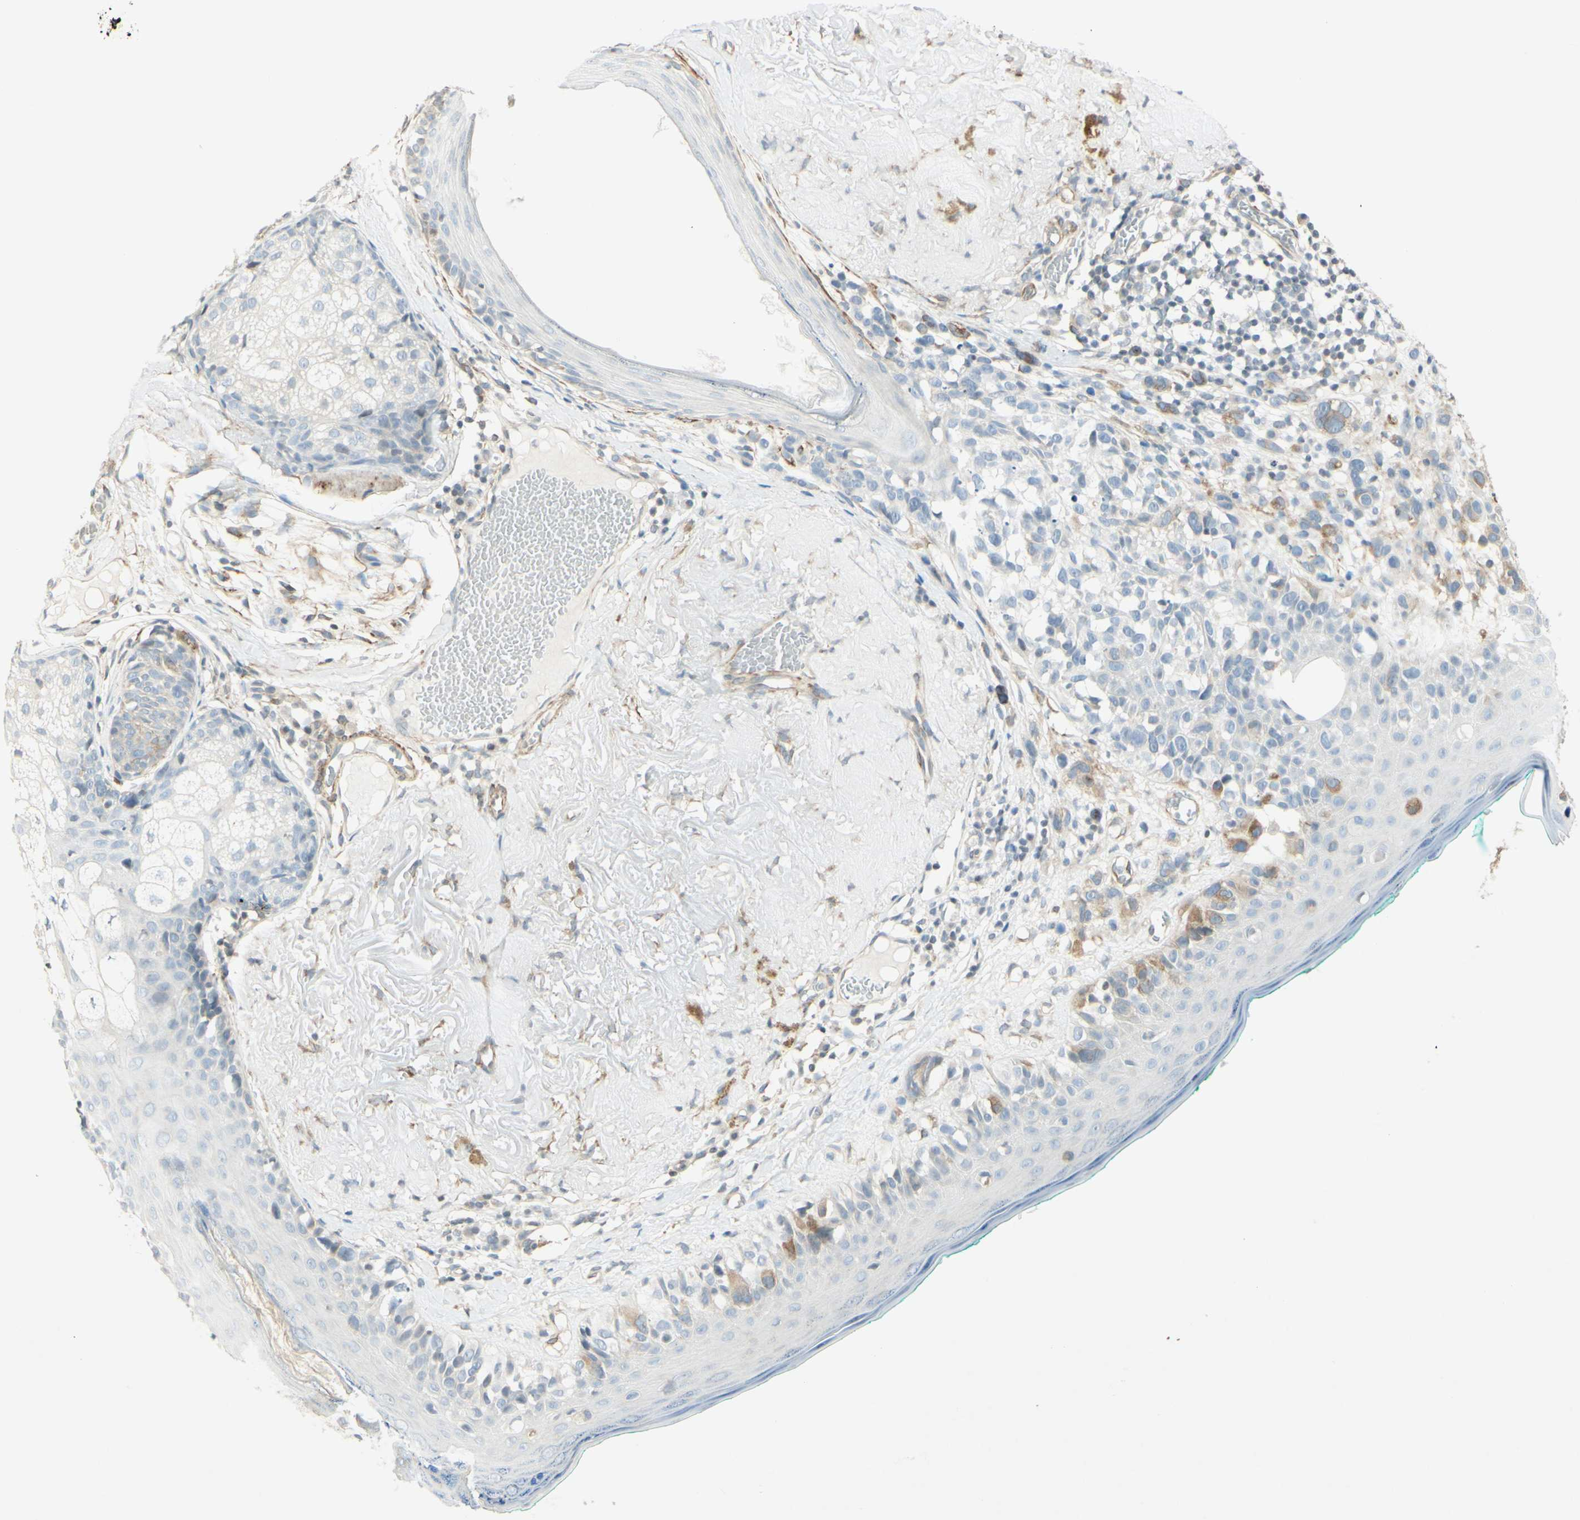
{"staining": {"intensity": "weak", "quantity": "<25%", "location": "cytoplasmic/membranous"}, "tissue": "melanoma", "cell_type": "Tumor cells", "image_type": "cancer", "snomed": [{"axis": "morphology", "description": "Malignant melanoma in situ"}, {"axis": "morphology", "description": "Malignant melanoma, NOS"}, {"axis": "topography", "description": "Skin"}], "caption": "Immunohistochemical staining of human malignant melanoma exhibits no significant staining in tumor cells.", "gene": "MAP1B", "patient": {"sex": "female", "age": 88}}